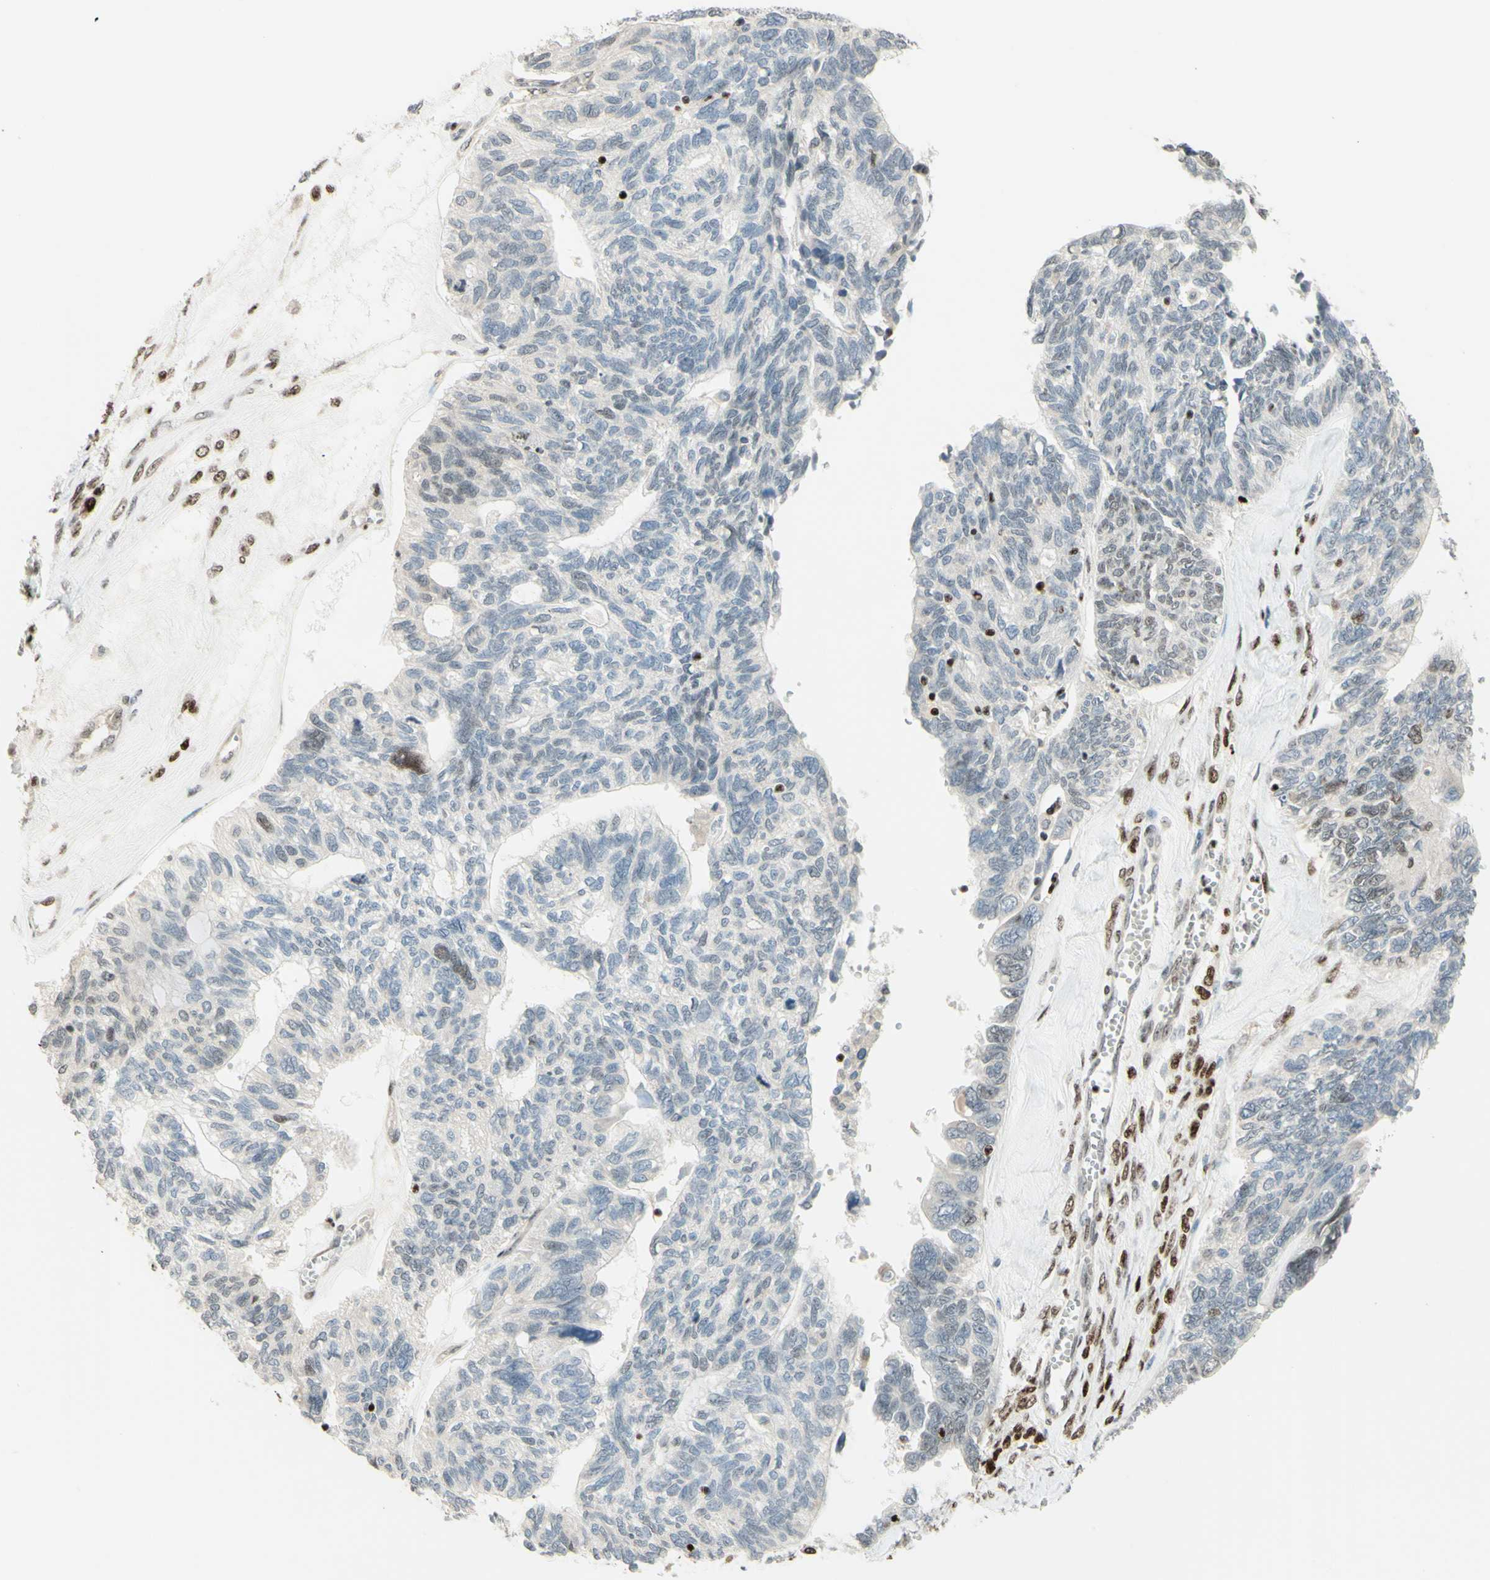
{"staining": {"intensity": "negative", "quantity": "none", "location": "none"}, "tissue": "ovarian cancer", "cell_type": "Tumor cells", "image_type": "cancer", "snomed": [{"axis": "morphology", "description": "Cystadenocarcinoma, serous, NOS"}, {"axis": "topography", "description": "Ovary"}], "caption": "A micrograph of human serous cystadenocarcinoma (ovarian) is negative for staining in tumor cells.", "gene": "CDKL5", "patient": {"sex": "female", "age": 79}}